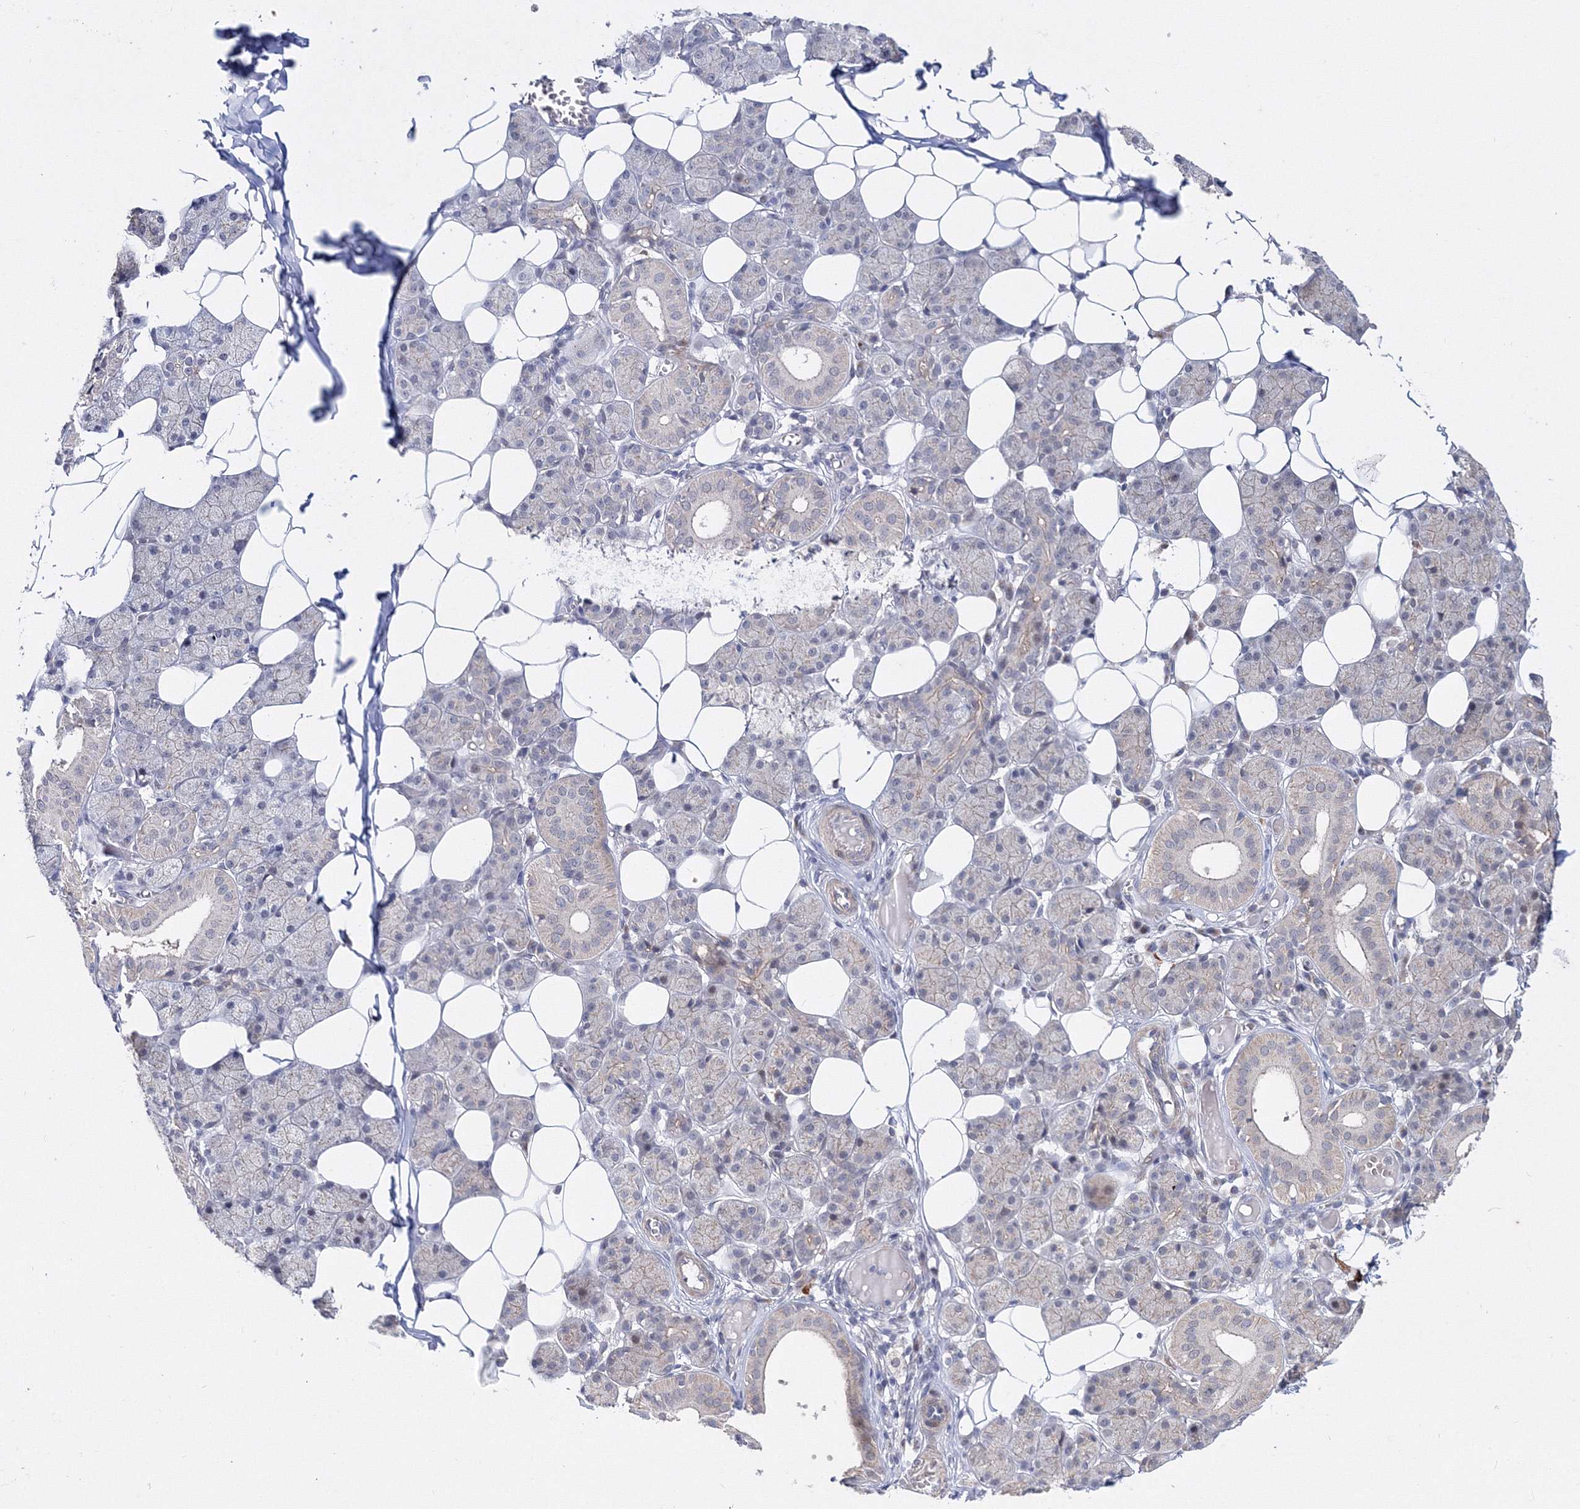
{"staining": {"intensity": "weak", "quantity": "<25%", "location": "cytoplasmic/membranous"}, "tissue": "salivary gland", "cell_type": "Glandular cells", "image_type": "normal", "snomed": [{"axis": "morphology", "description": "Normal tissue, NOS"}, {"axis": "topography", "description": "Salivary gland"}], "caption": "High magnification brightfield microscopy of unremarkable salivary gland stained with DAB (brown) and counterstained with hematoxylin (blue): glandular cells show no significant staining.", "gene": "C11orf52", "patient": {"sex": "female", "age": 33}}